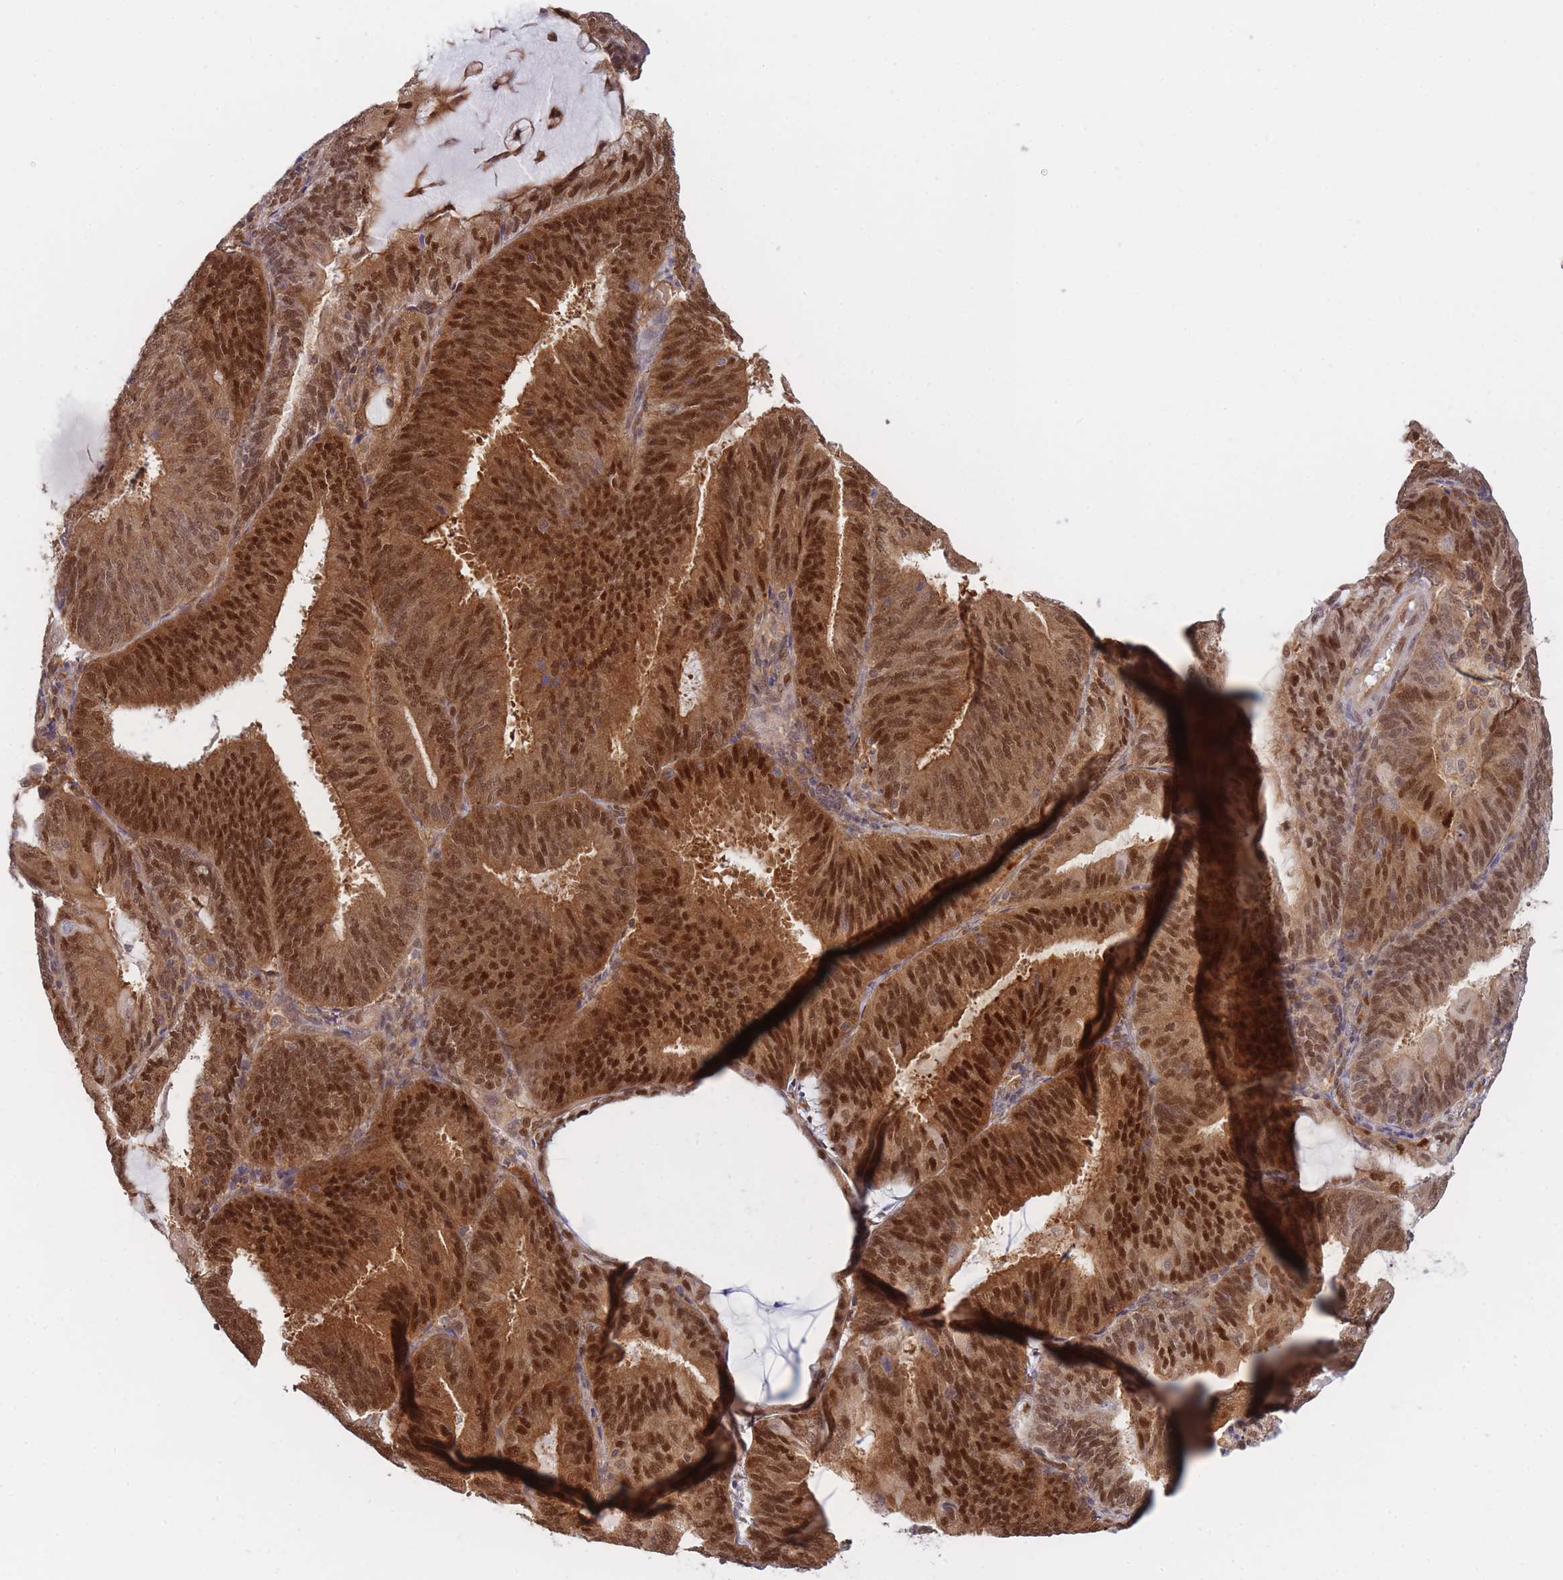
{"staining": {"intensity": "strong", "quantity": ">75%", "location": "cytoplasmic/membranous,nuclear"}, "tissue": "endometrial cancer", "cell_type": "Tumor cells", "image_type": "cancer", "snomed": [{"axis": "morphology", "description": "Adenocarcinoma, NOS"}, {"axis": "topography", "description": "Endometrium"}], "caption": "This micrograph demonstrates immunohistochemistry (IHC) staining of human endometrial cancer, with high strong cytoplasmic/membranous and nuclear staining in about >75% of tumor cells.", "gene": "NSFL1C", "patient": {"sex": "female", "age": 81}}